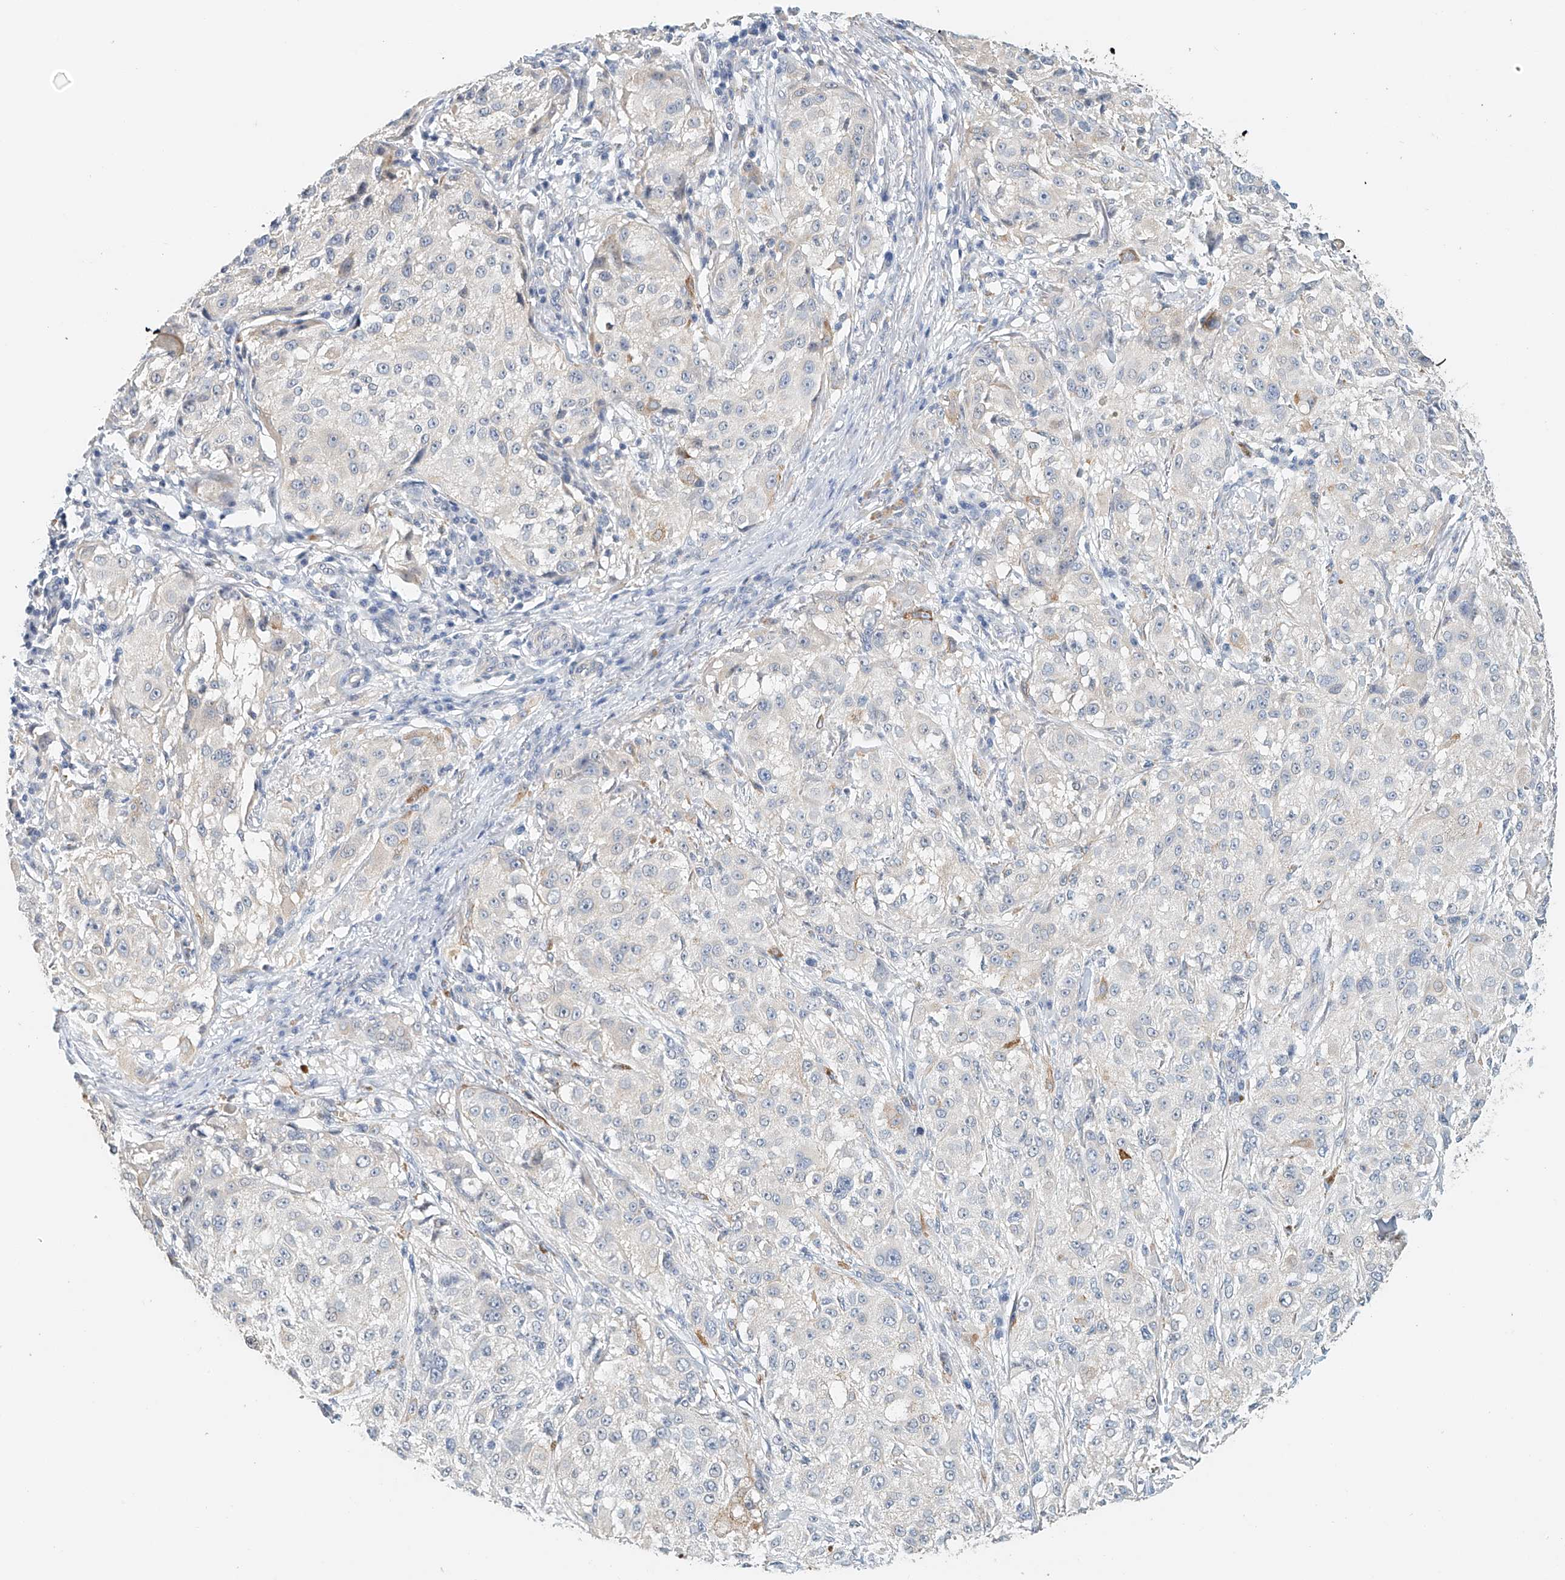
{"staining": {"intensity": "negative", "quantity": "none", "location": "none"}, "tissue": "melanoma", "cell_type": "Tumor cells", "image_type": "cancer", "snomed": [{"axis": "morphology", "description": "Necrosis, NOS"}, {"axis": "morphology", "description": "Malignant melanoma, NOS"}, {"axis": "topography", "description": "Skin"}], "caption": "This is a micrograph of immunohistochemistry staining of malignant melanoma, which shows no positivity in tumor cells. The staining was performed using DAB (3,3'-diaminobenzidine) to visualize the protein expression in brown, while the nuclei were stained in blue with hematoxylin (Magnification: 20x).", "gene": "RCAN3", "patient": {"sex": "female", "age": 87}}